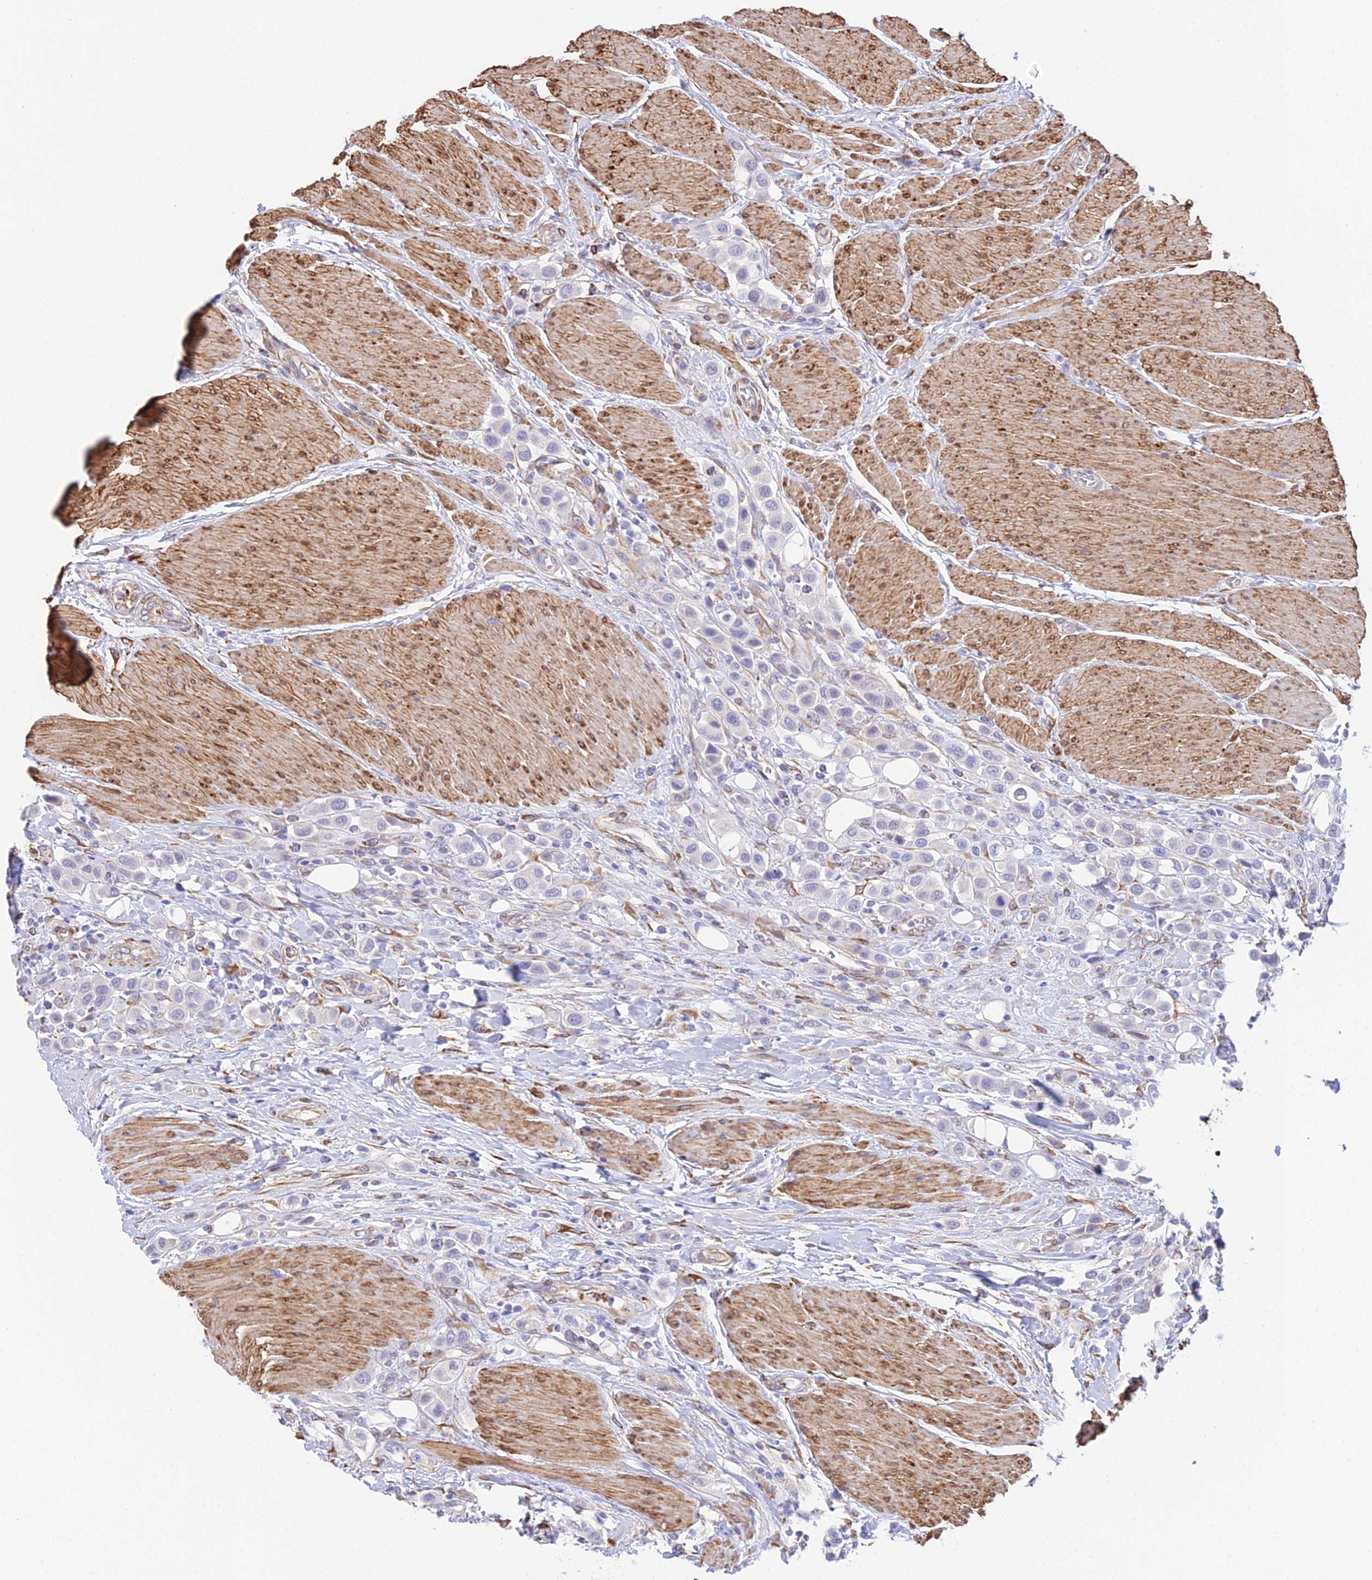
{"staining": {"intensity": "negative", "quantity": "none", "location": "none"}, "tissue": "urothelial cancer", "cell_type": "Tumor cells", "image_type": "cancer", "snomed": [{"axis": "morphology", "description": "Urothelial carcinoma, High grade"}, {"axis": "topography", "description": "Urinary bladder"}], "caption": "An immunohistochemistry (IHC) image of high-grade urothelial carcinoma is shown. There is no staining in tumor cells of high-grade urothelial carcinoma.", "gene": "MXRA7", "patient": {"sex": "male", "age": 50}}